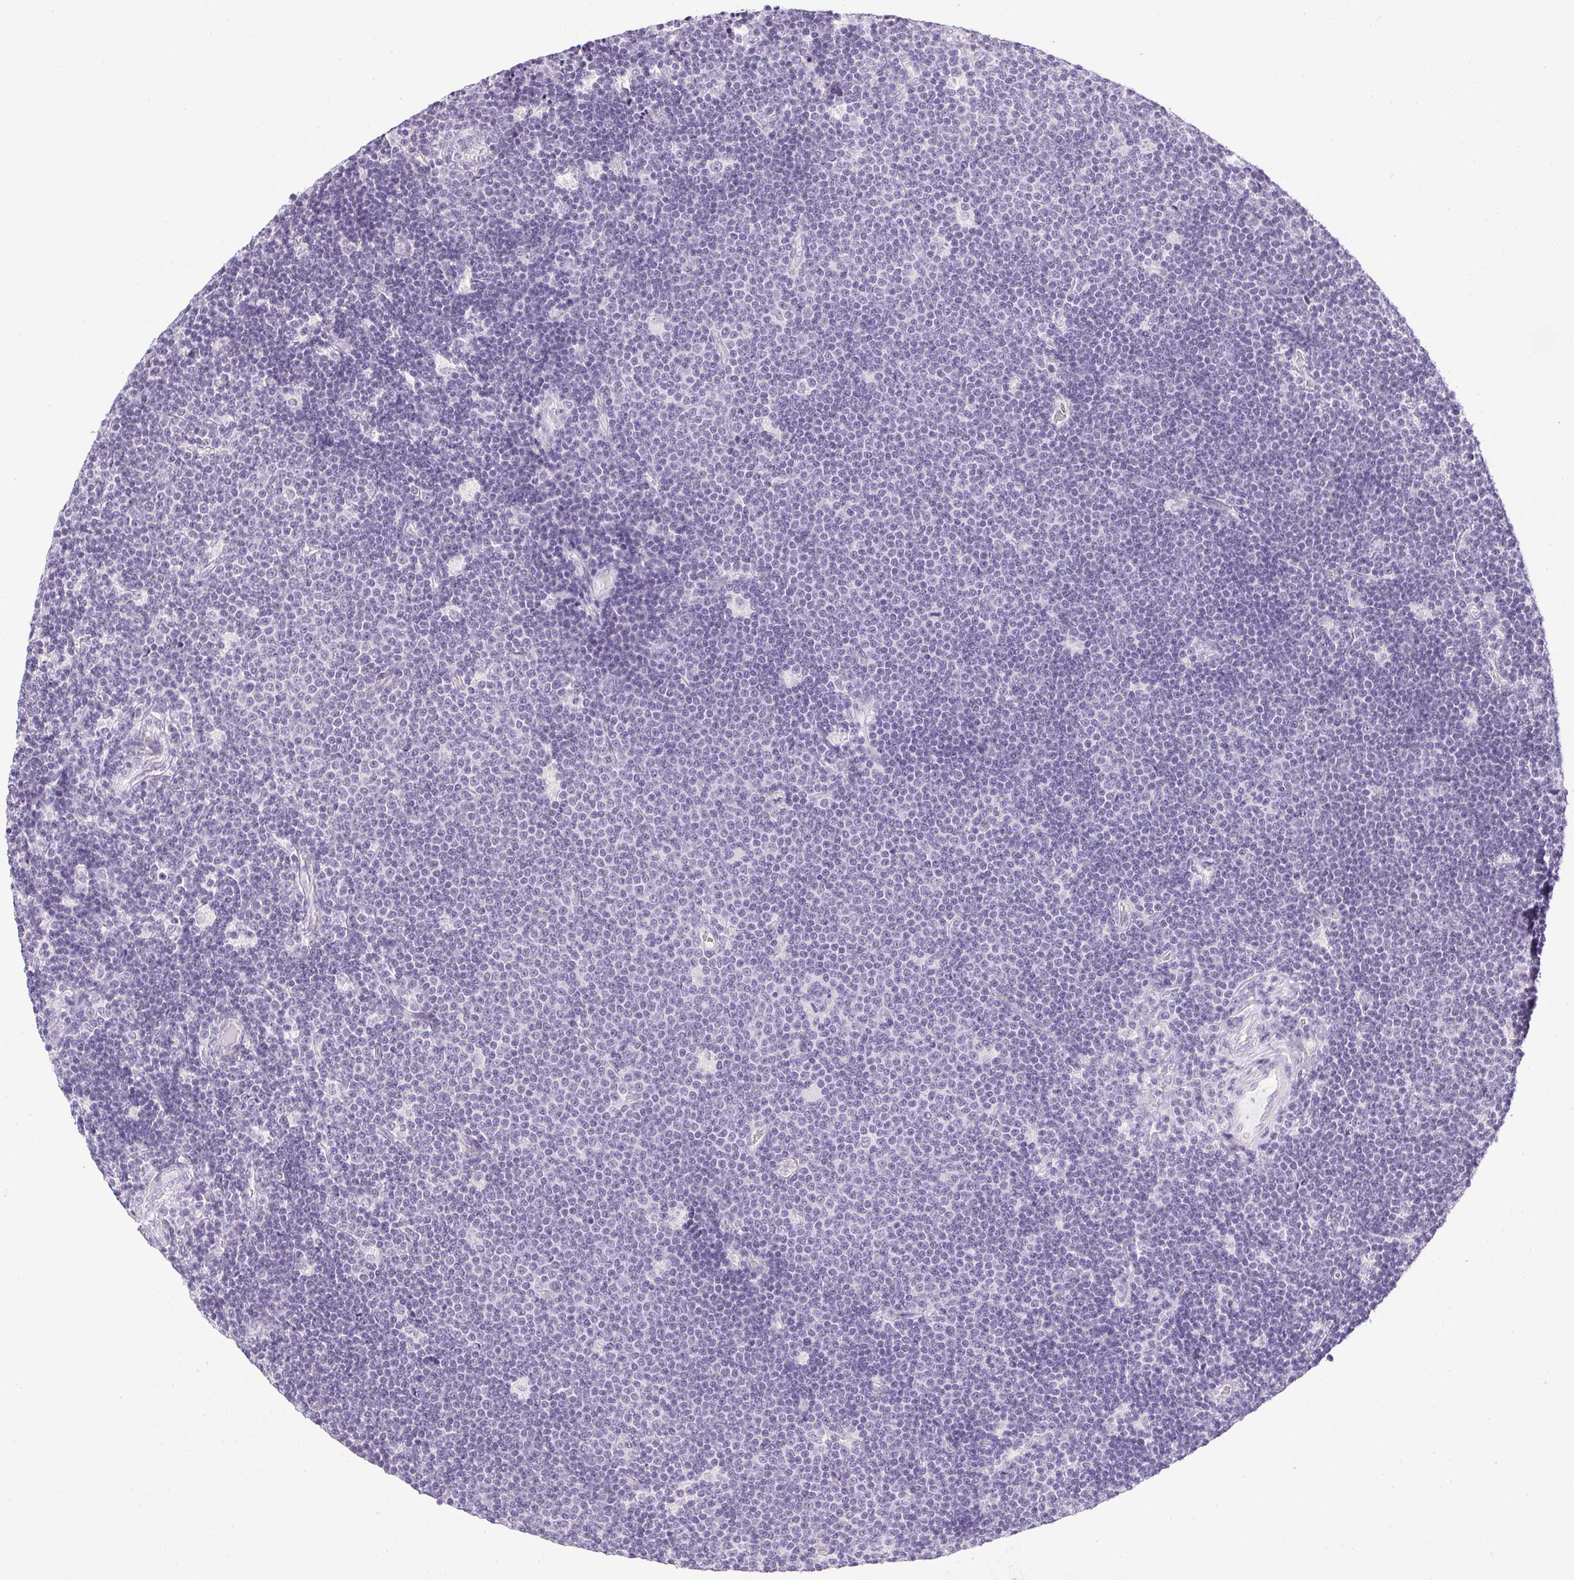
{"staining": {"intensity": "negative", "quantity": "none", "location": "none"}, "tissue": "lymphoma", "cell_type": "Tumor cells", "image_type": "cancer", "snomed": [{"axis": "morphology", "description": "Malignant lymphoma, non-Hodgkin's type, Low grade"}, {"axis": "topography", "description": "Brain"}], "caption": "This image is of lymphoma stained with immunohistochemistry (IHC) to label a protein in brown with the nuclei are counter-stained blue. There is no positivity in tumor cells. (Stains: DAB immunohistochemistry with hematoxylin counter stain, Microscopy: brightfield microscopy at high magnification).", "gene": "PRL", "patient": {"sex": "female", "age": 66}}